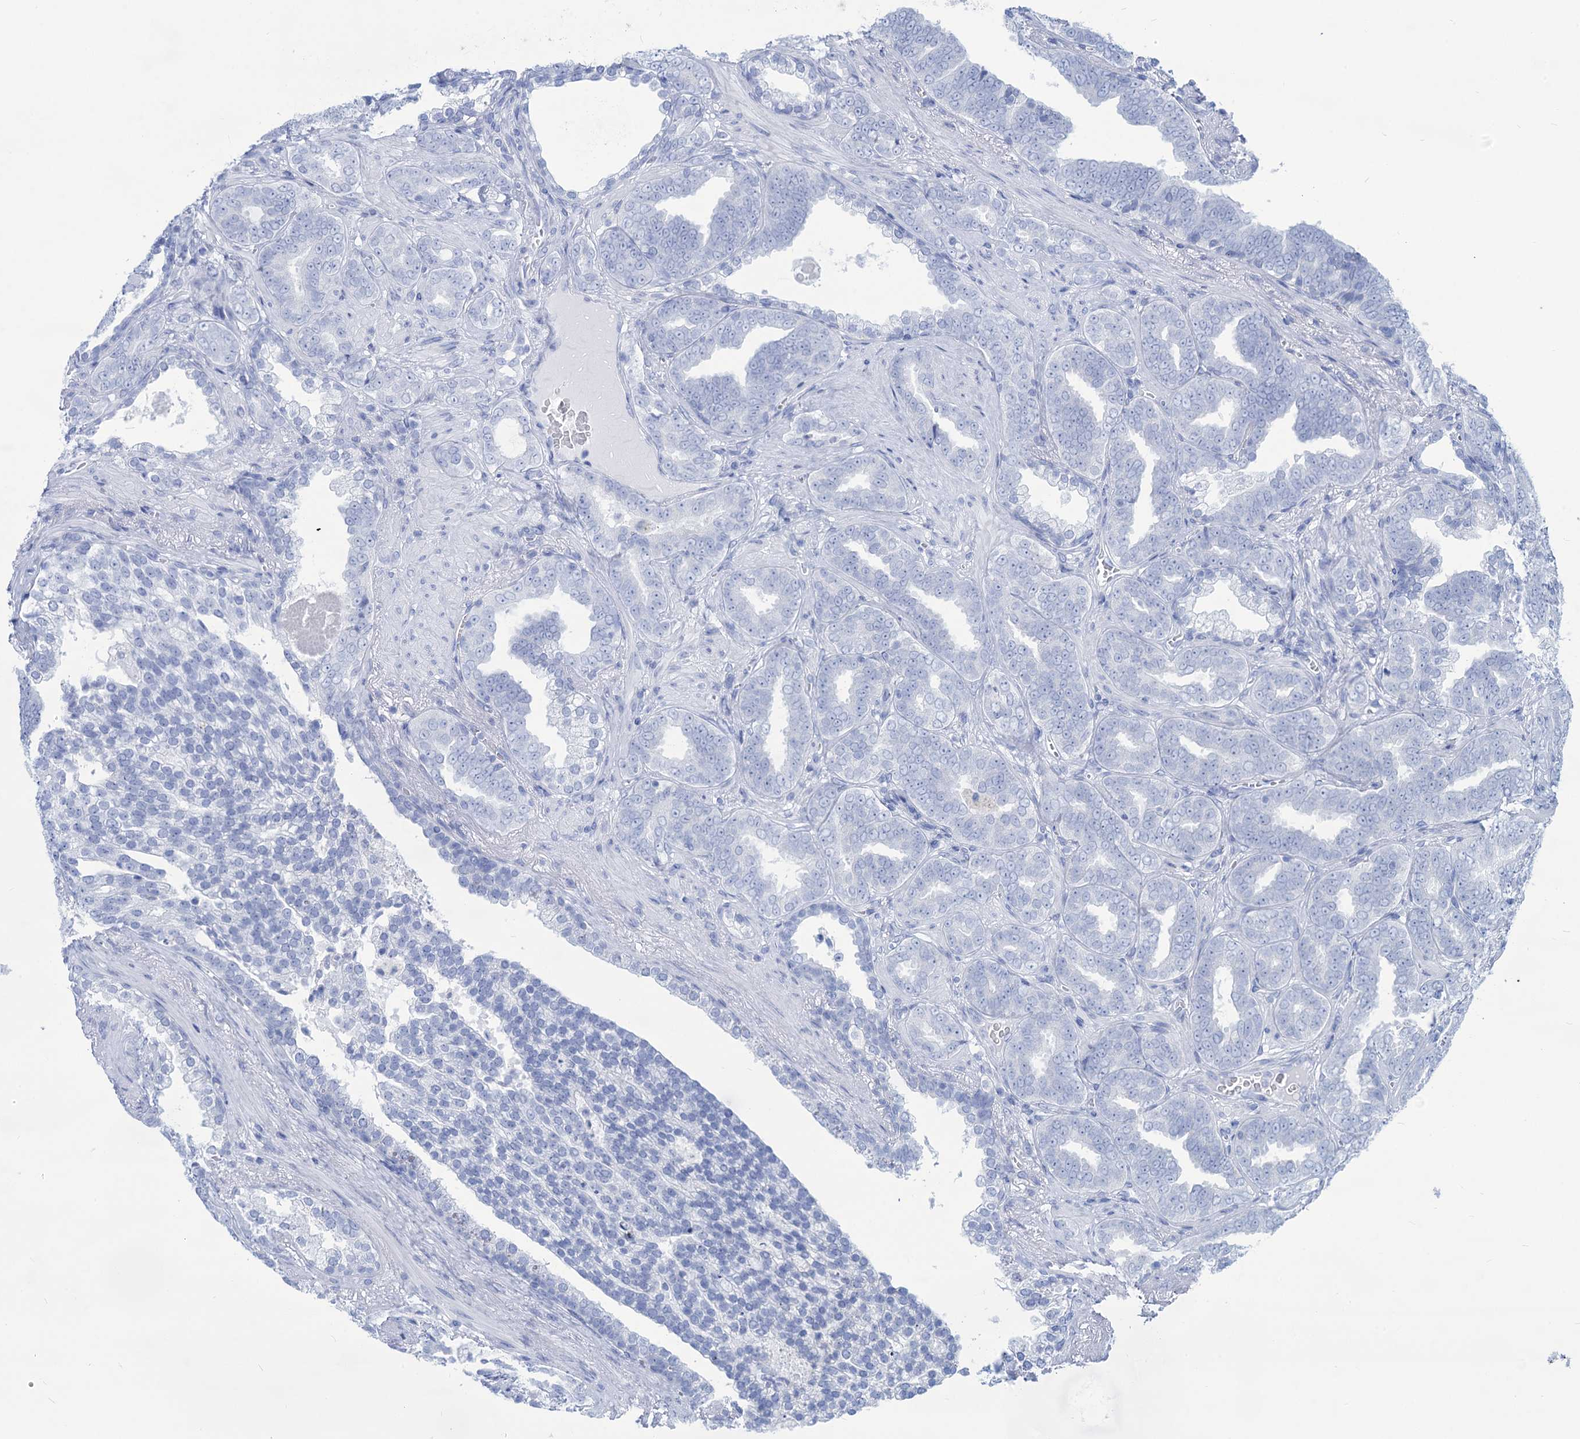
{"staining": {"intensity": "negative", "quantity": "none", "location": "none"}, "tissue": "prostate cancer", "cell_type": "Tumor cells", "image_type": "cancer", "snomed": [{"axis": "morphology", "description": "Adenocarcinoma, High grade"}, {"axis": "topography", "description": "Prostate and seminal vesicle, NOS"}], "caption": "The IHC image has no significant staining in tumor cells of high-grade adenocarcinoma (prostate) tissue.", "gene": "CABYR", "patient": {"sex": "male", "age": 67}}